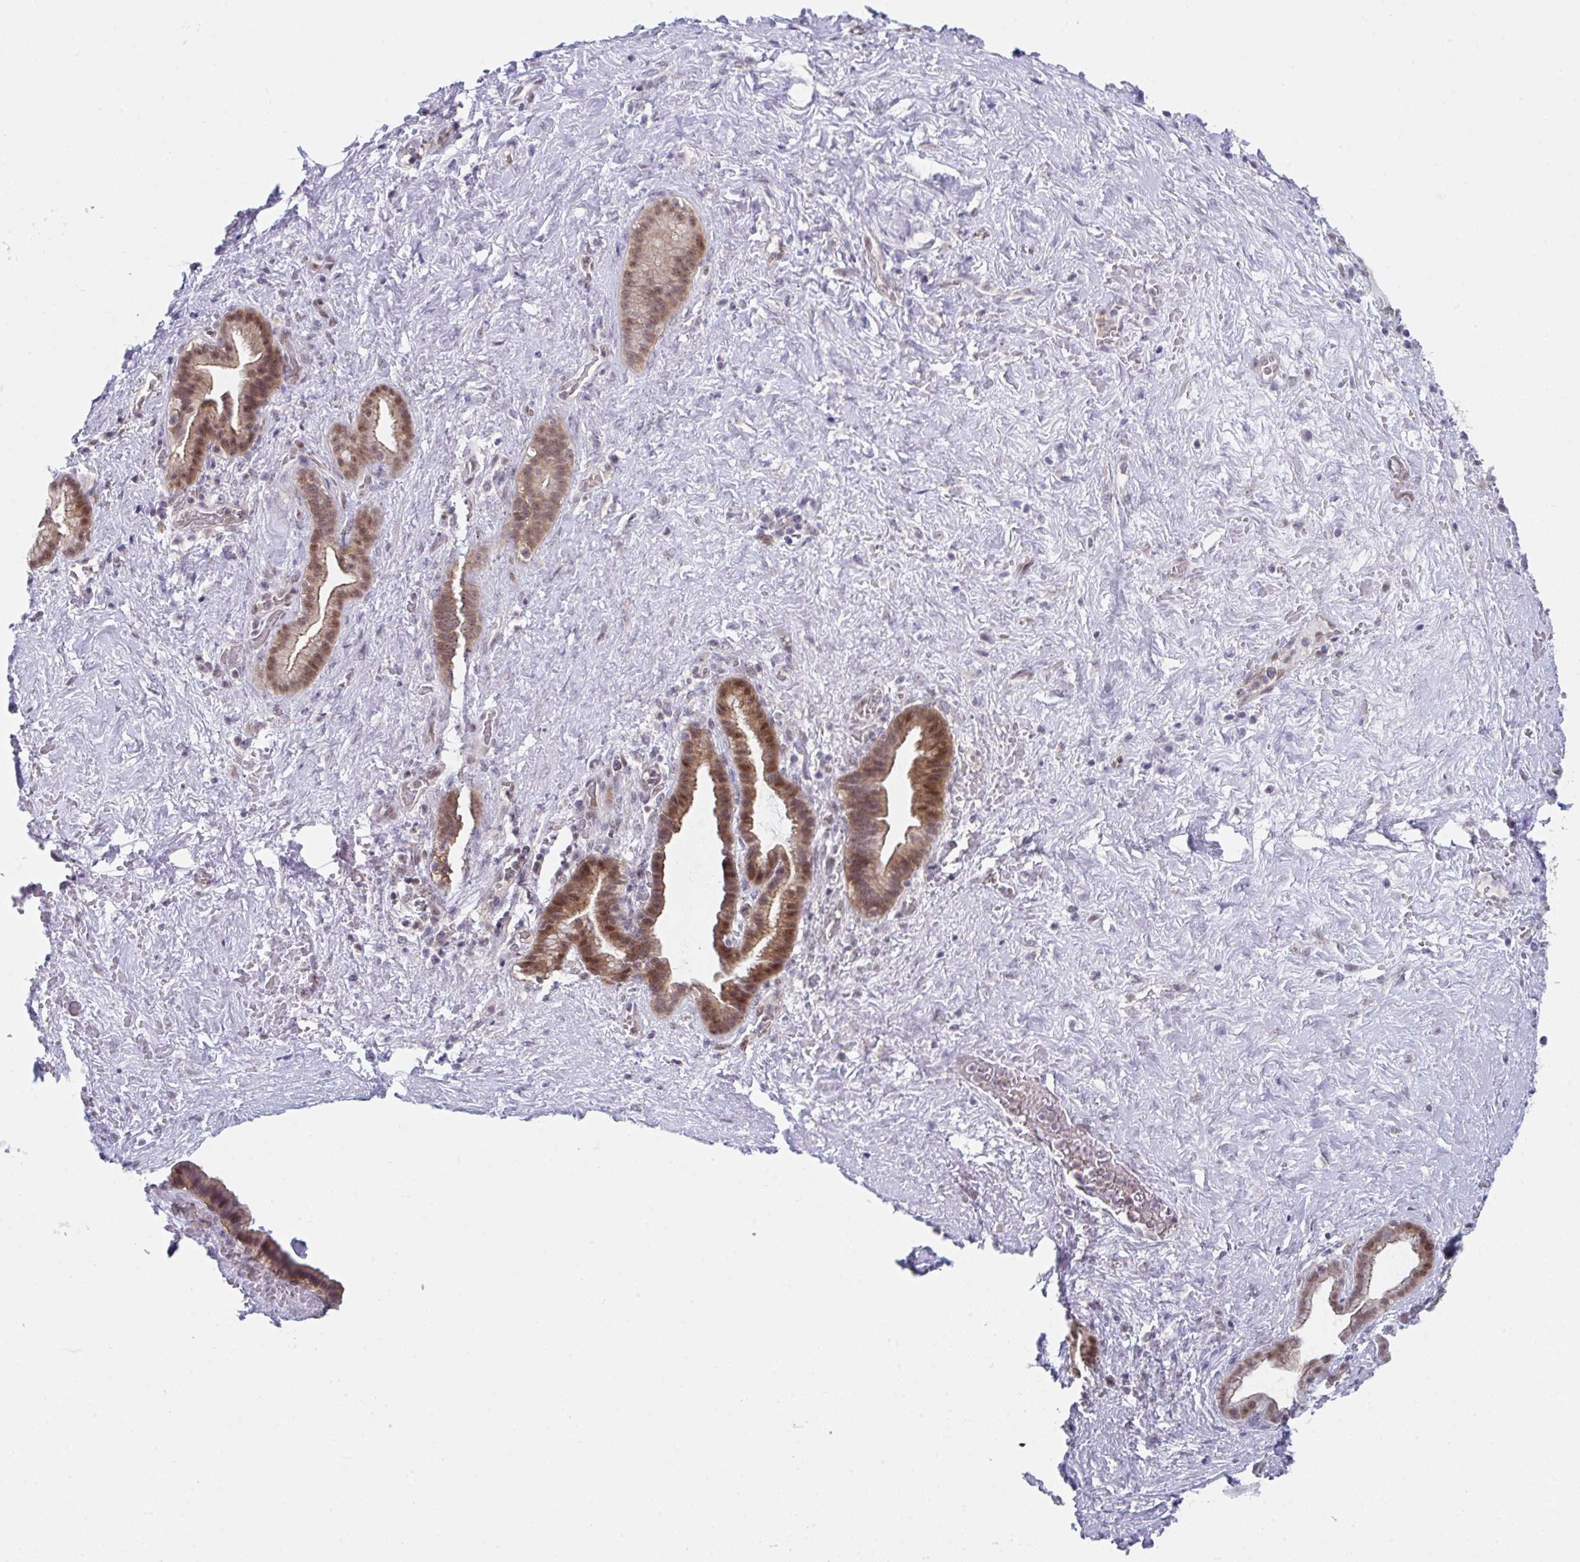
{"staining": {"intensity": "moderate", "quantity": ">75%", "location": "cytoplasmic/membranous,nuclear"}, "tissue": "pancreatic cancer", "cell_type": "Tumor cells", "image_type": "cancer", "snomed": [{"axis": "morphology", "description": "Adenocarcinoma, NOS"}, {"axis": "topography", "description": "Pancreas"}], "caption": "Immunohistochemical staining of human adenocarcinoma (pancreatic) reveals moderate cytoplasmic/membranous and nuclear protein expression in about >75% of tumor cells.", "gene": "RBM18", "patient": {"sex": "male", "age": 44}}